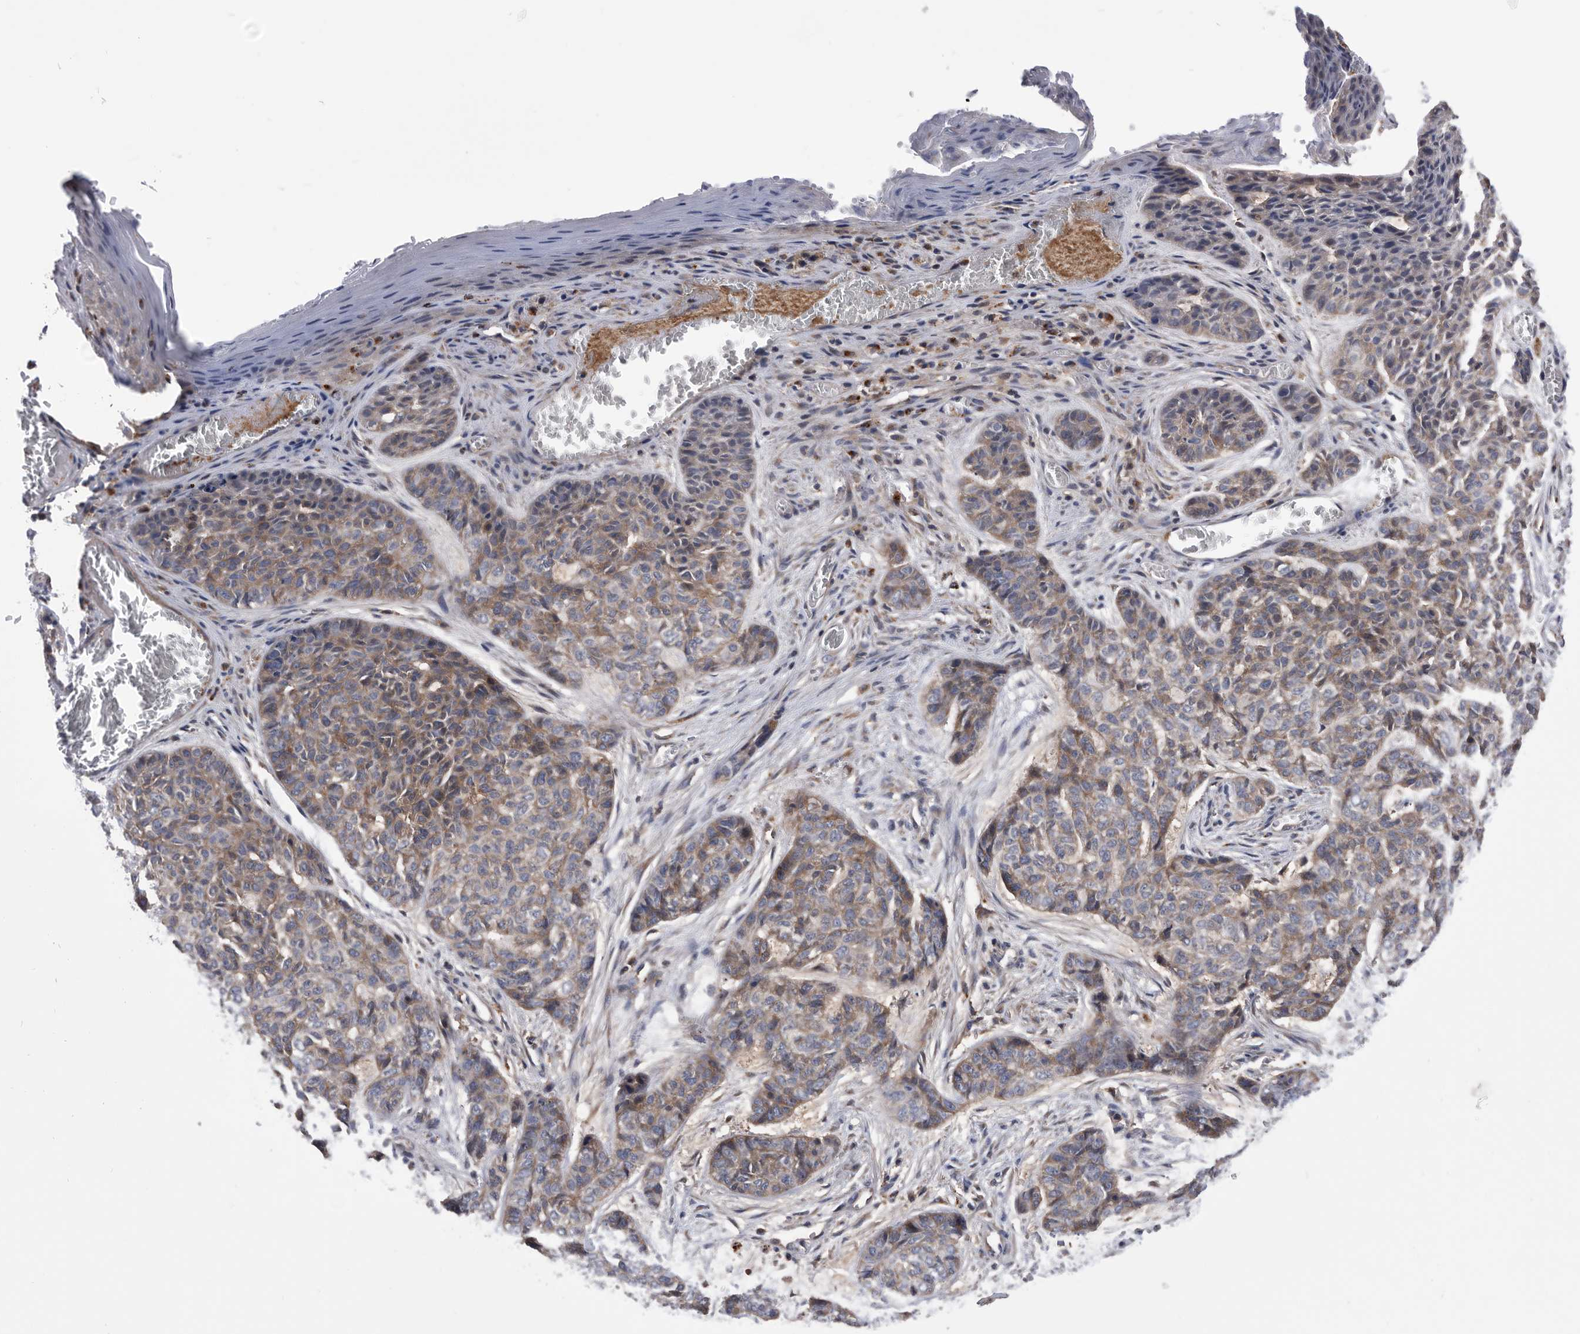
{"staining": {"intensity": "moderate", "quantity": "25%-75%", "location": "cytoplasmic/membranous"}, "tissue": "skin cancer", "cell_type": "Tumor cells", "image_type": "cancer", "snomed": [{"axis": "morphology", "description": "Basal cell carcinoma"}, {"axis": "topography", "description": "Skin"}], "caption": "Brown immunohistochemical staining in skin basal cell carcinoma shows moderate cytoplasmic/membranous staining in about 25%-75% of tumor cells.", "gene": "BAIAP3", "patient": {"sex": "female", "age": 64}}